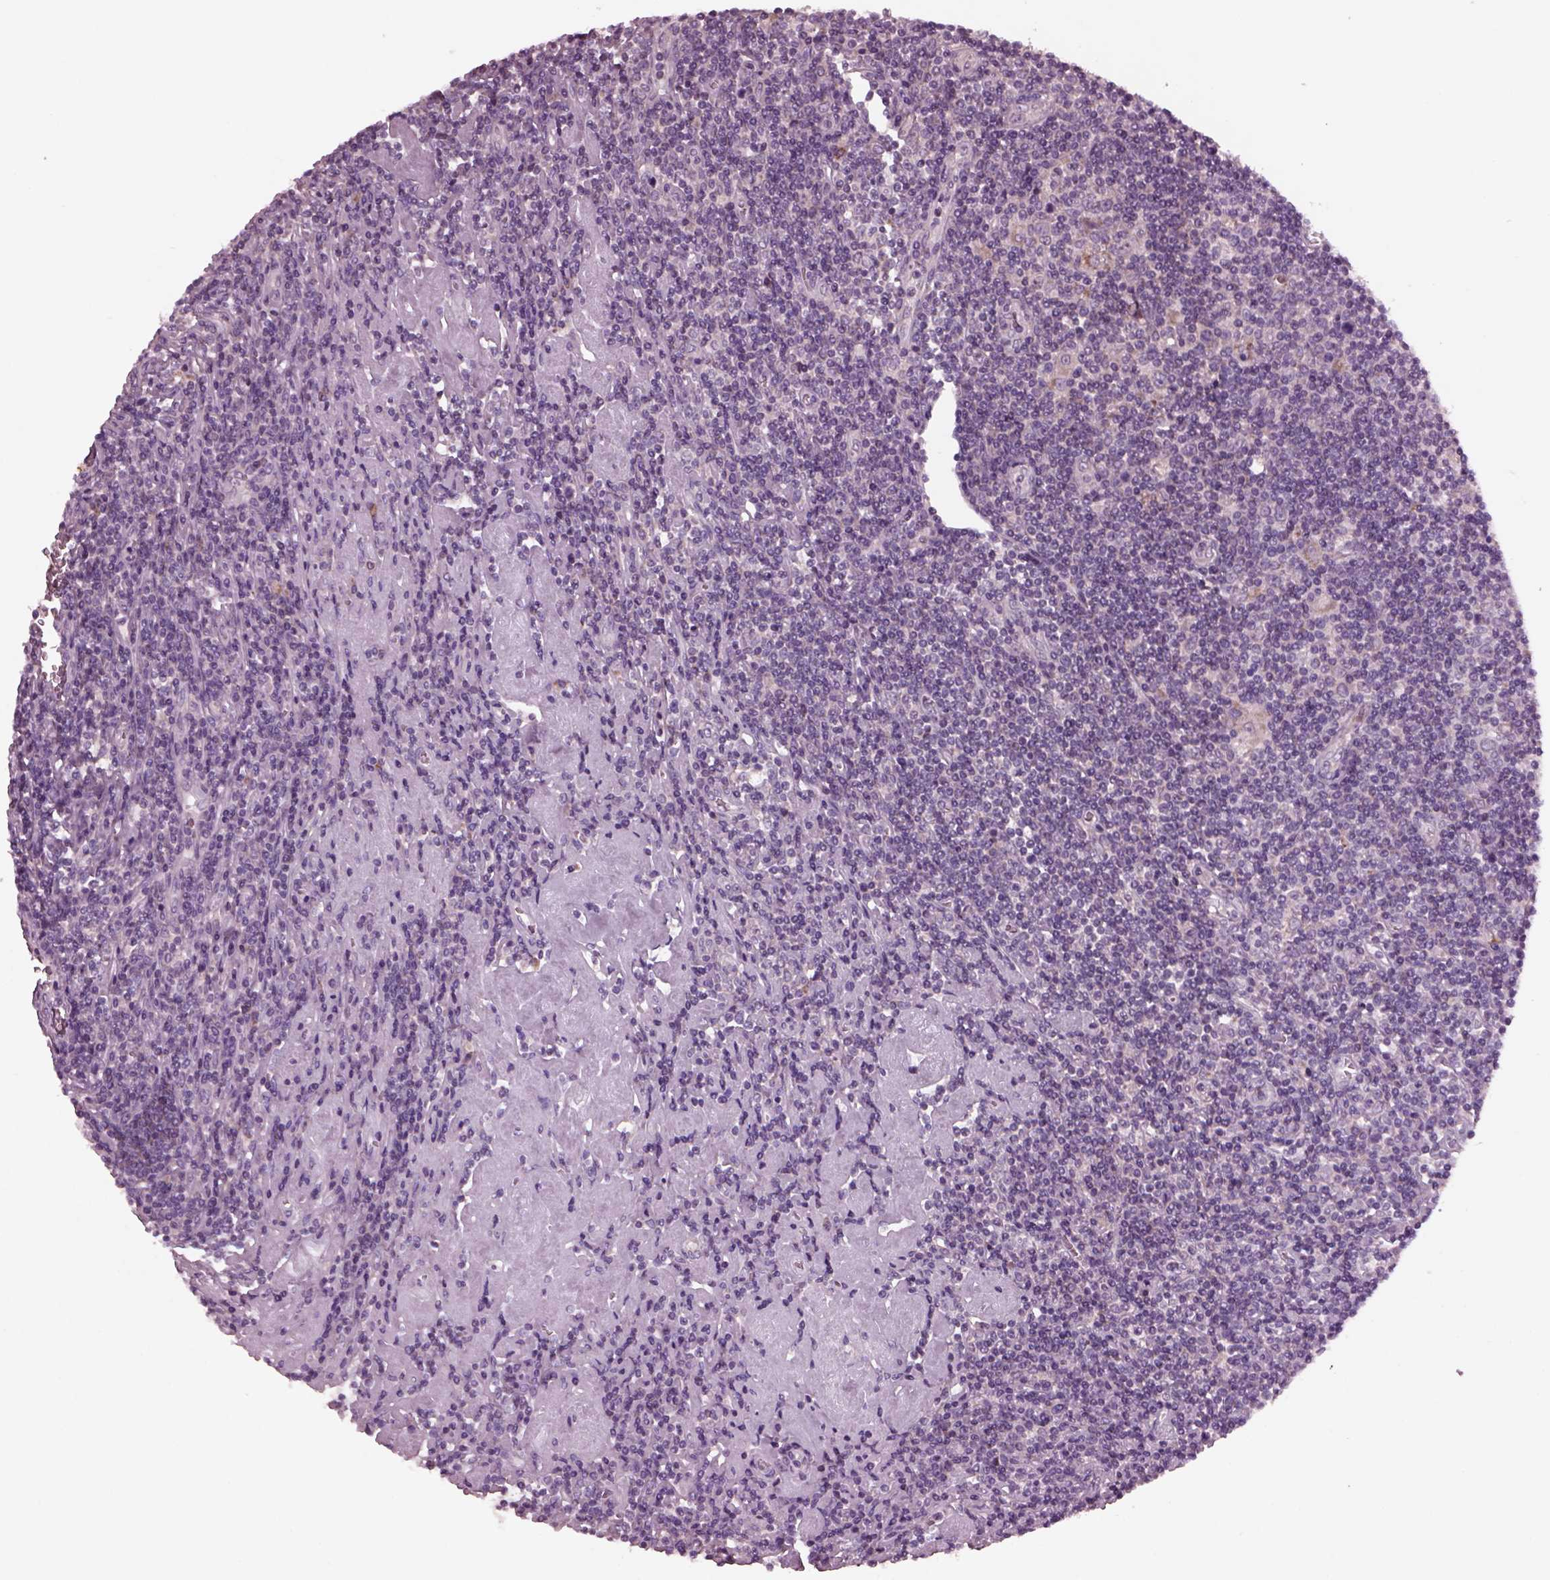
{"staining": {"intensity": "negative", "quantity": "none", "location": "none"}, "tissue": "lymphoma", "cell_type": "Tumor cells", "image_type": "cancer", "snomed": [{"axis": "morphology", "description": "Hodgkin's disease, NOS"}, {"axis": "topography", "description": "Lymph node"}], "caption": "IHC of lymphoma displays no positivity in tumor cells.", "gene": "AP4M1", "patient": {"sex": "male", "age": 40}}